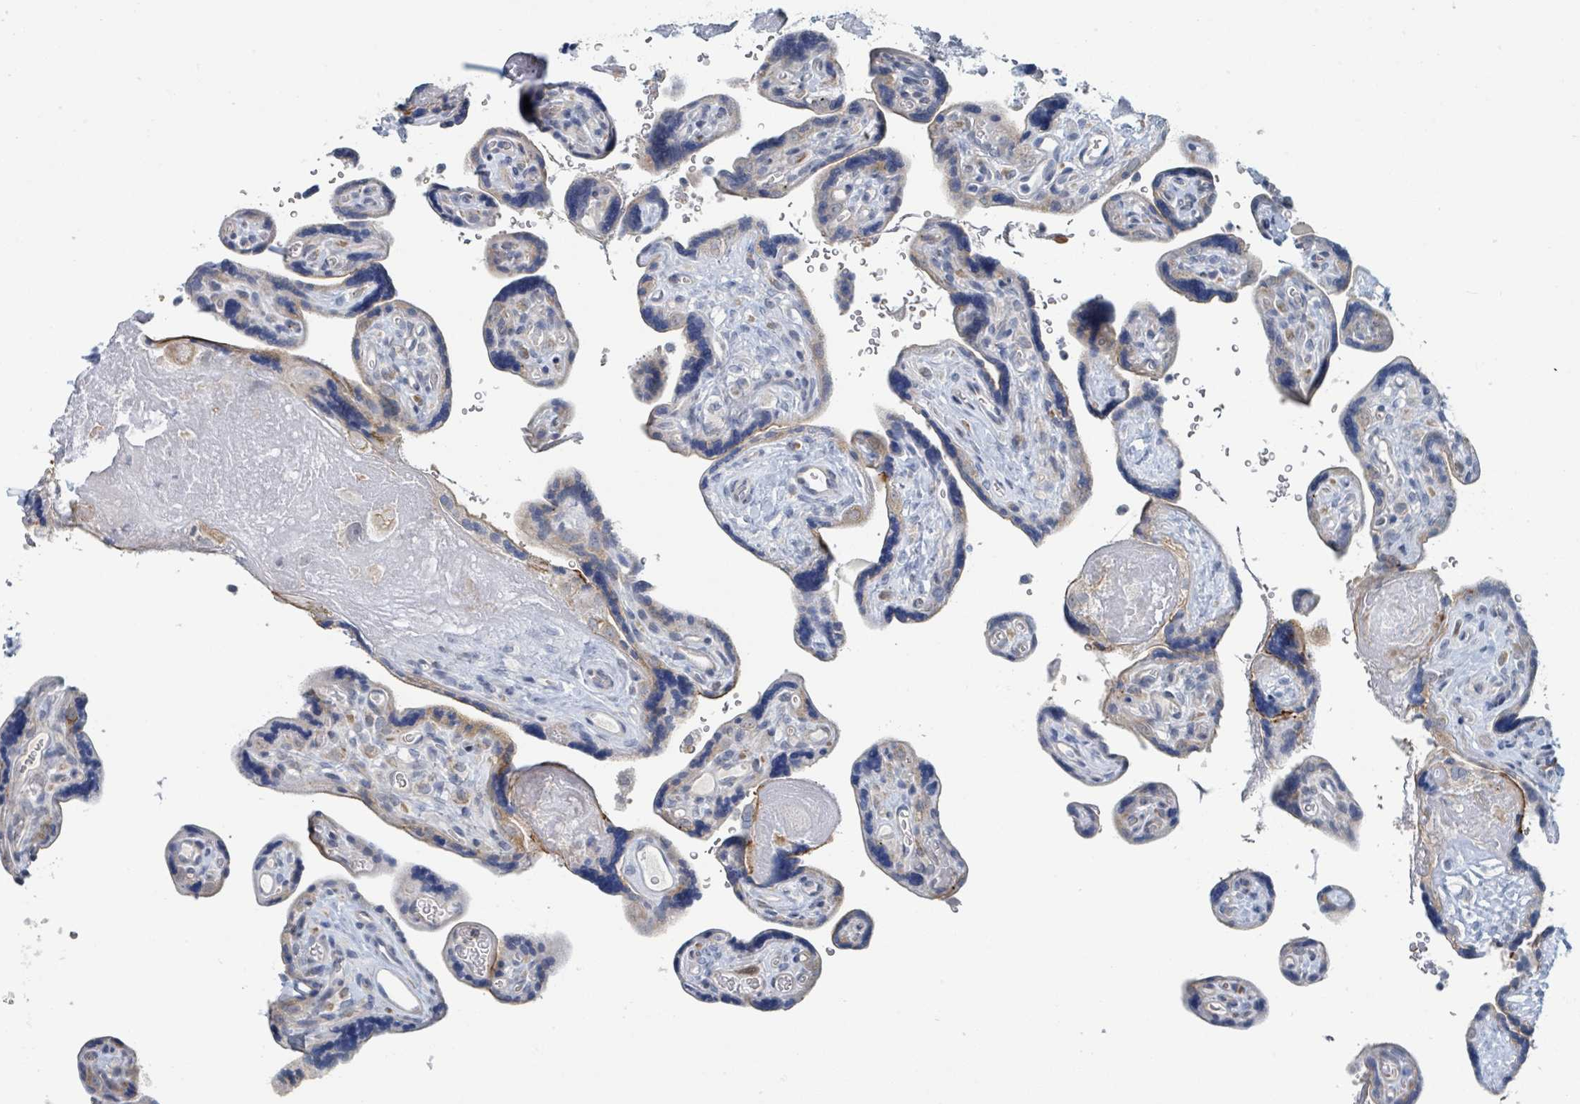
{"staining": {"intensity": "moderate", "quantity": "<25%", "location": "cytoplasmic/membranous"}, "tissue": "placenta", "cell_type": "Trophoblastic cells", "image_type": "normal", "snomed": [{"axis": "morphology", "description": "Normal tissue, NOS"}, {"axis": "topography", "description": "Placenta"}], "caption": "Protein analysis of benign placenta exhibits moderate cytoplasmic/membranous positivity in approximately <25% of trophoblastic cells.", "gene": "ANKRD55", "patient": {"sex": "female", "age": 39}}